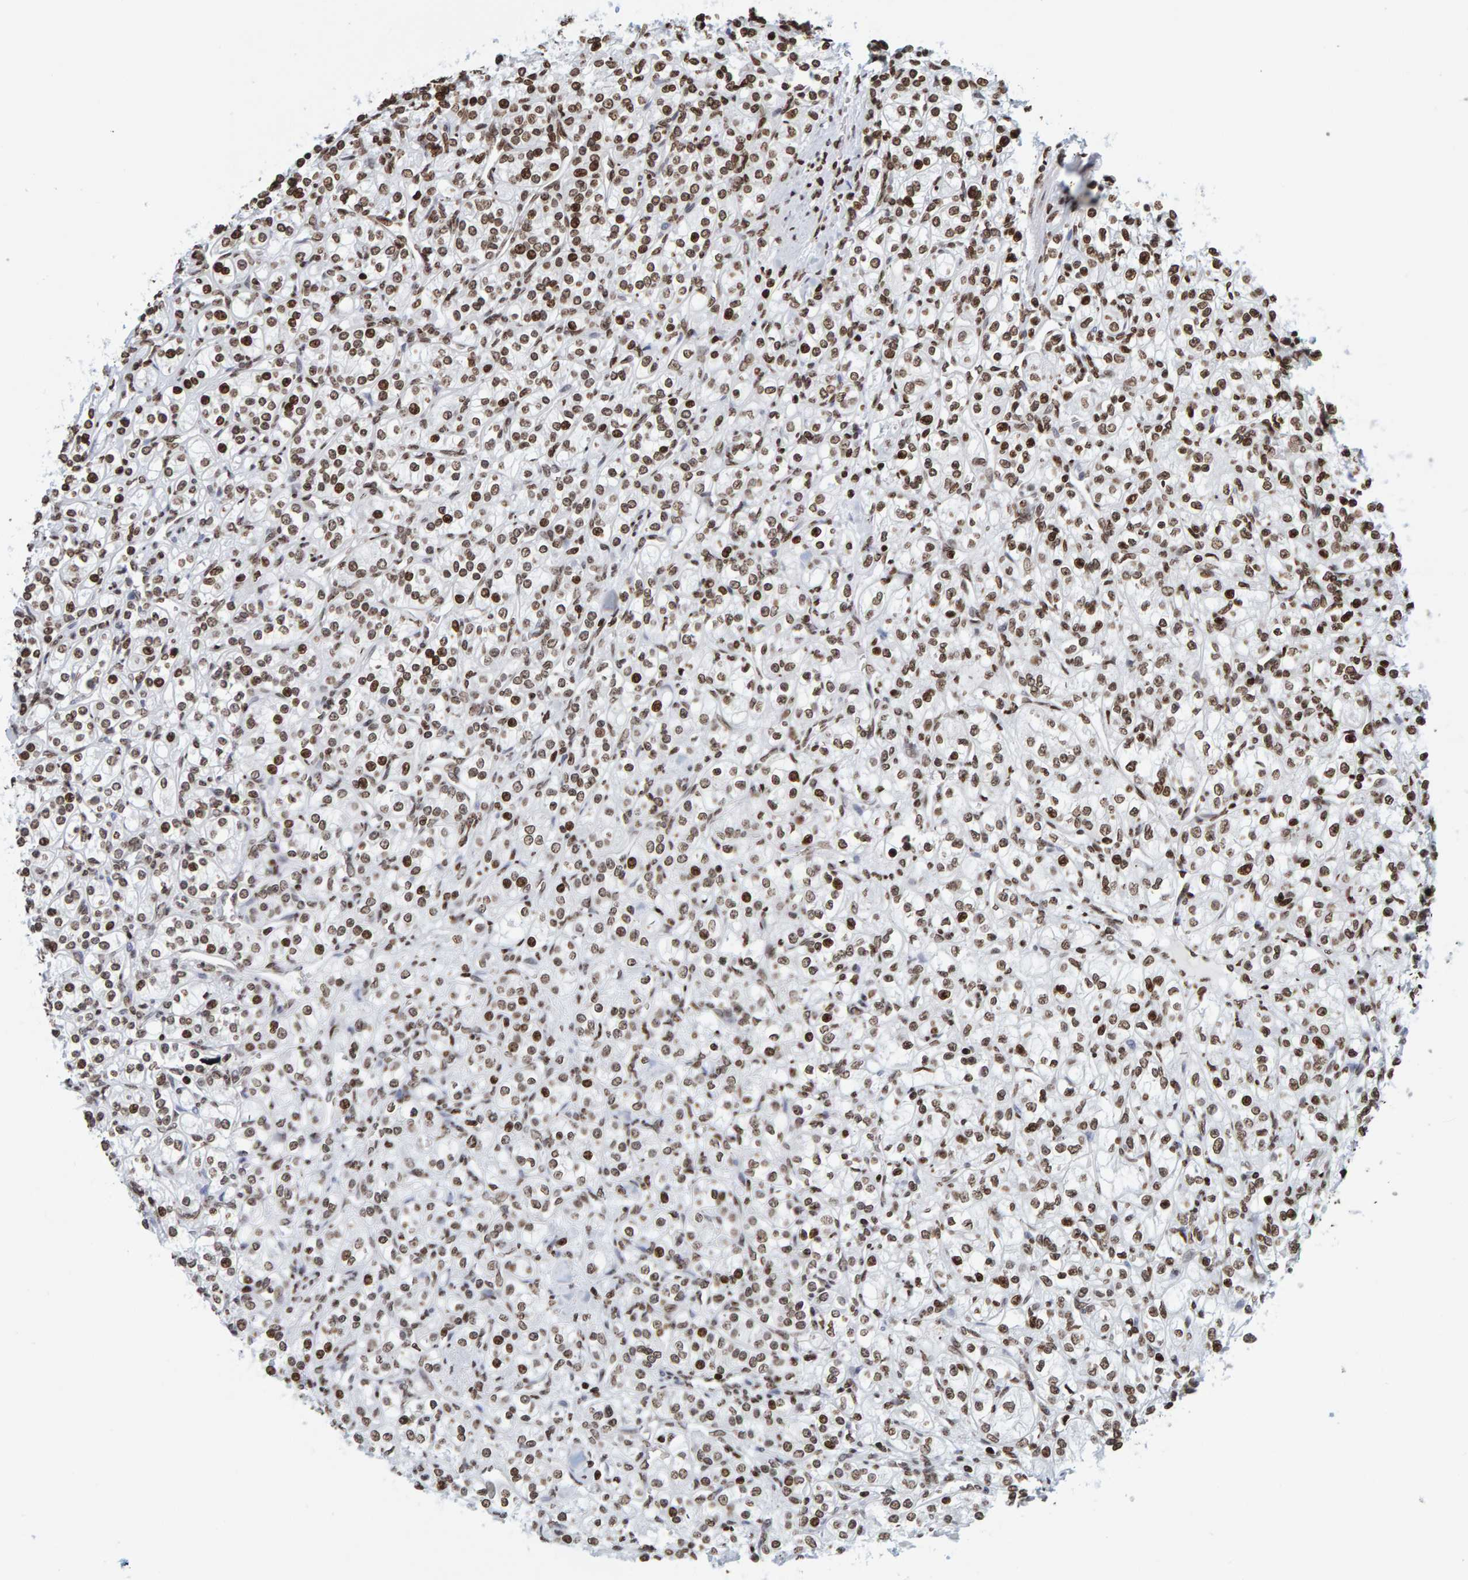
{"staining": {"intensity": "strong", "quantity": ">75%", "location": "nuclear"}, "tissue": "renal cancer", "cell_type": "Tumor cells", "image_type": "cancer", "snomed": [{"axis": "morphology", "description": "Adenocarcinoma, NOS"}, {"axis": "topography", "description": "Kidney"}], "caption": "A brown stain labels strong nuclear staining of a protein in renal cancer (adenocarcinoma) tumor cells. The protein of interest is shown in brown color, while the nuclei are stained blue.", "gene": "BRF2", "patient": {"sex": "male", "age": 77}}